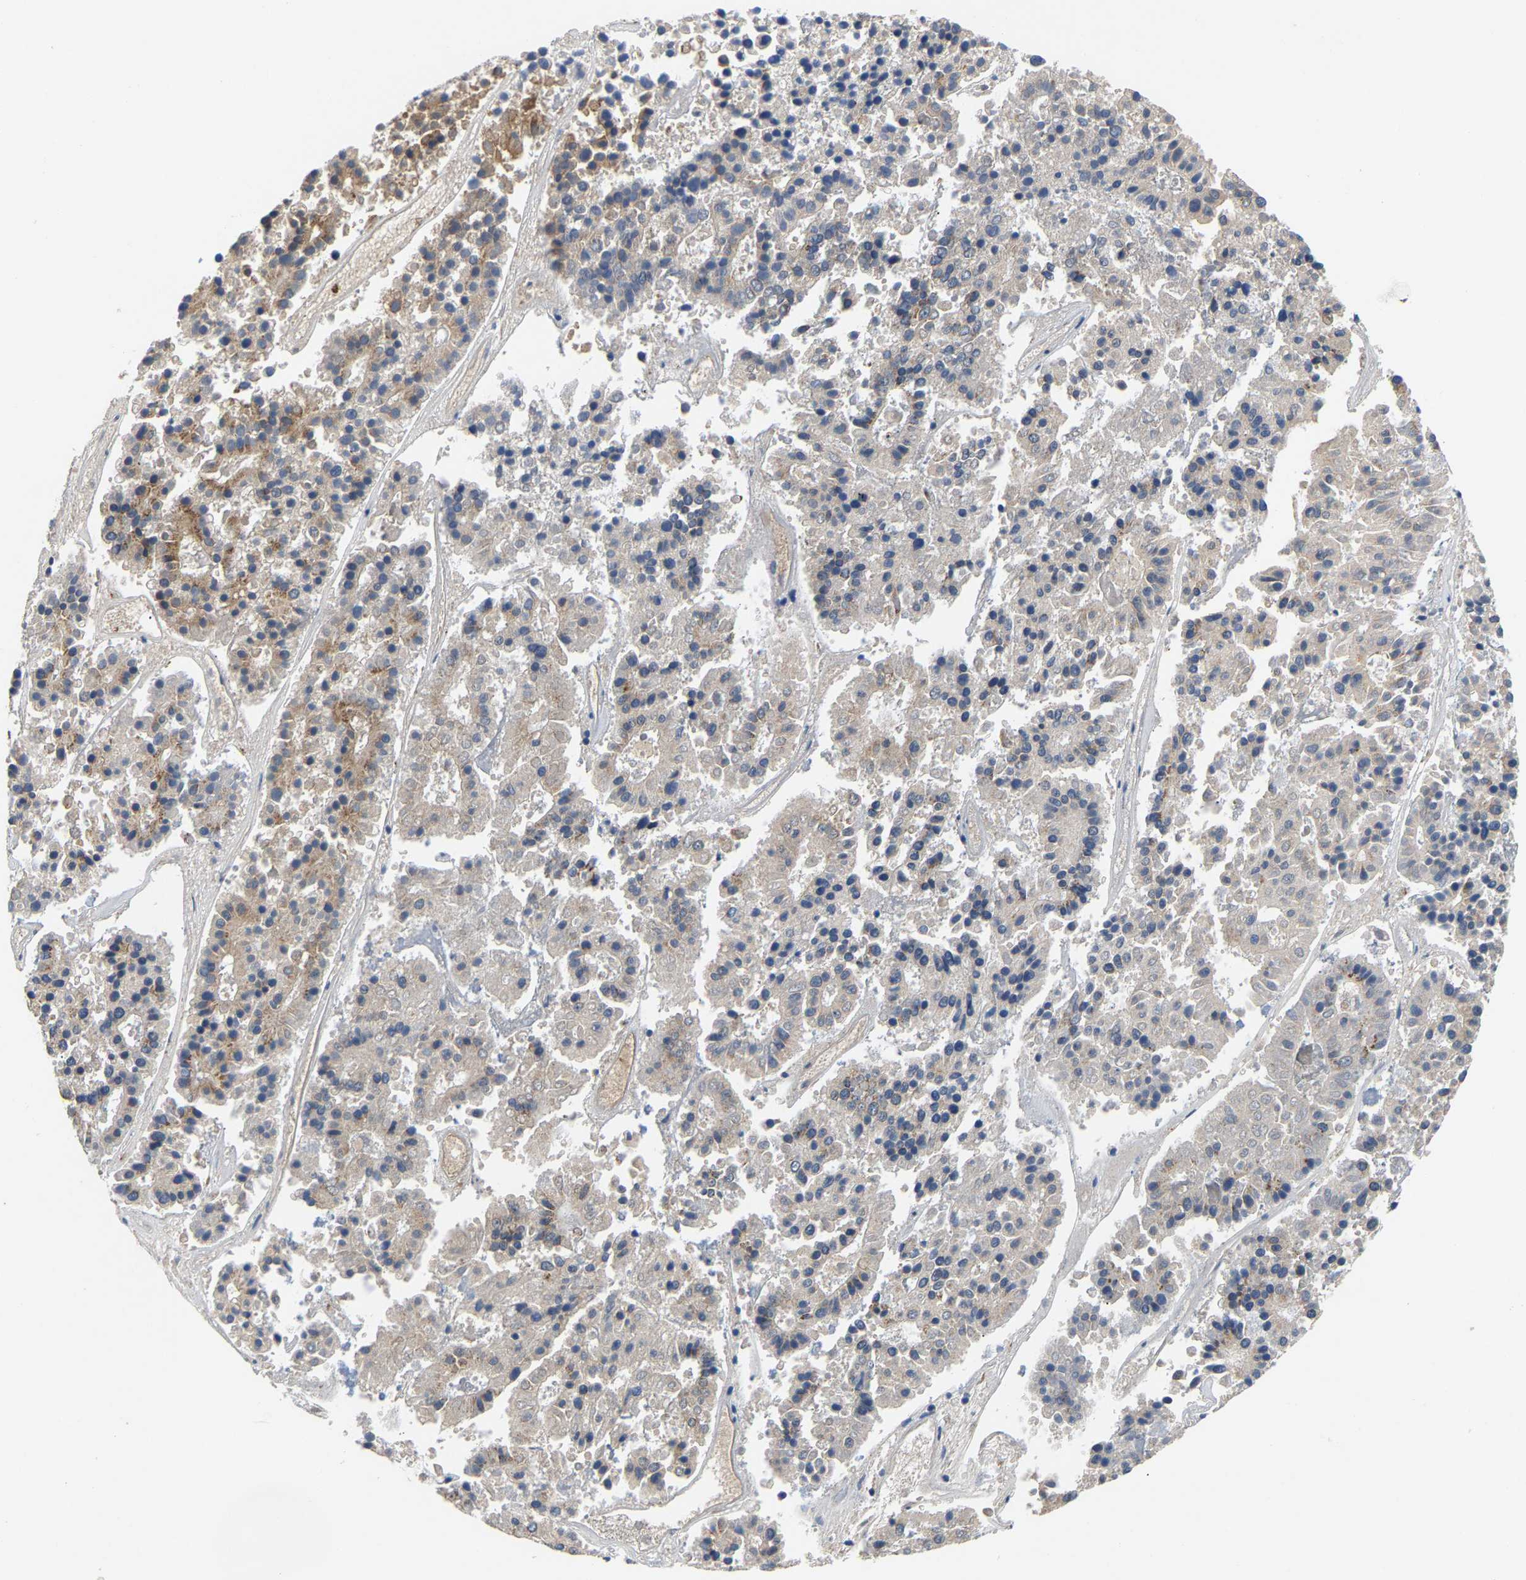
{"staining": {"intensity": "weak", "quantity": "<25%", "location": "cytoplasmic/membranous"}, "tissue": "pancreatic cancer", "cell_type": "Tumor cells", "image_type": "cancer", "snomed": [{"axis": "morphology", "description": "Adenocarcinoma, NOS"}, {"axis": "topography", "description": "Pancreas"}], "caption": "IHC of human pancreatic cancer displays no staining in tumor cells.", "gene": "CCDC171", "patient": {"sex": "male", "age": 50}}